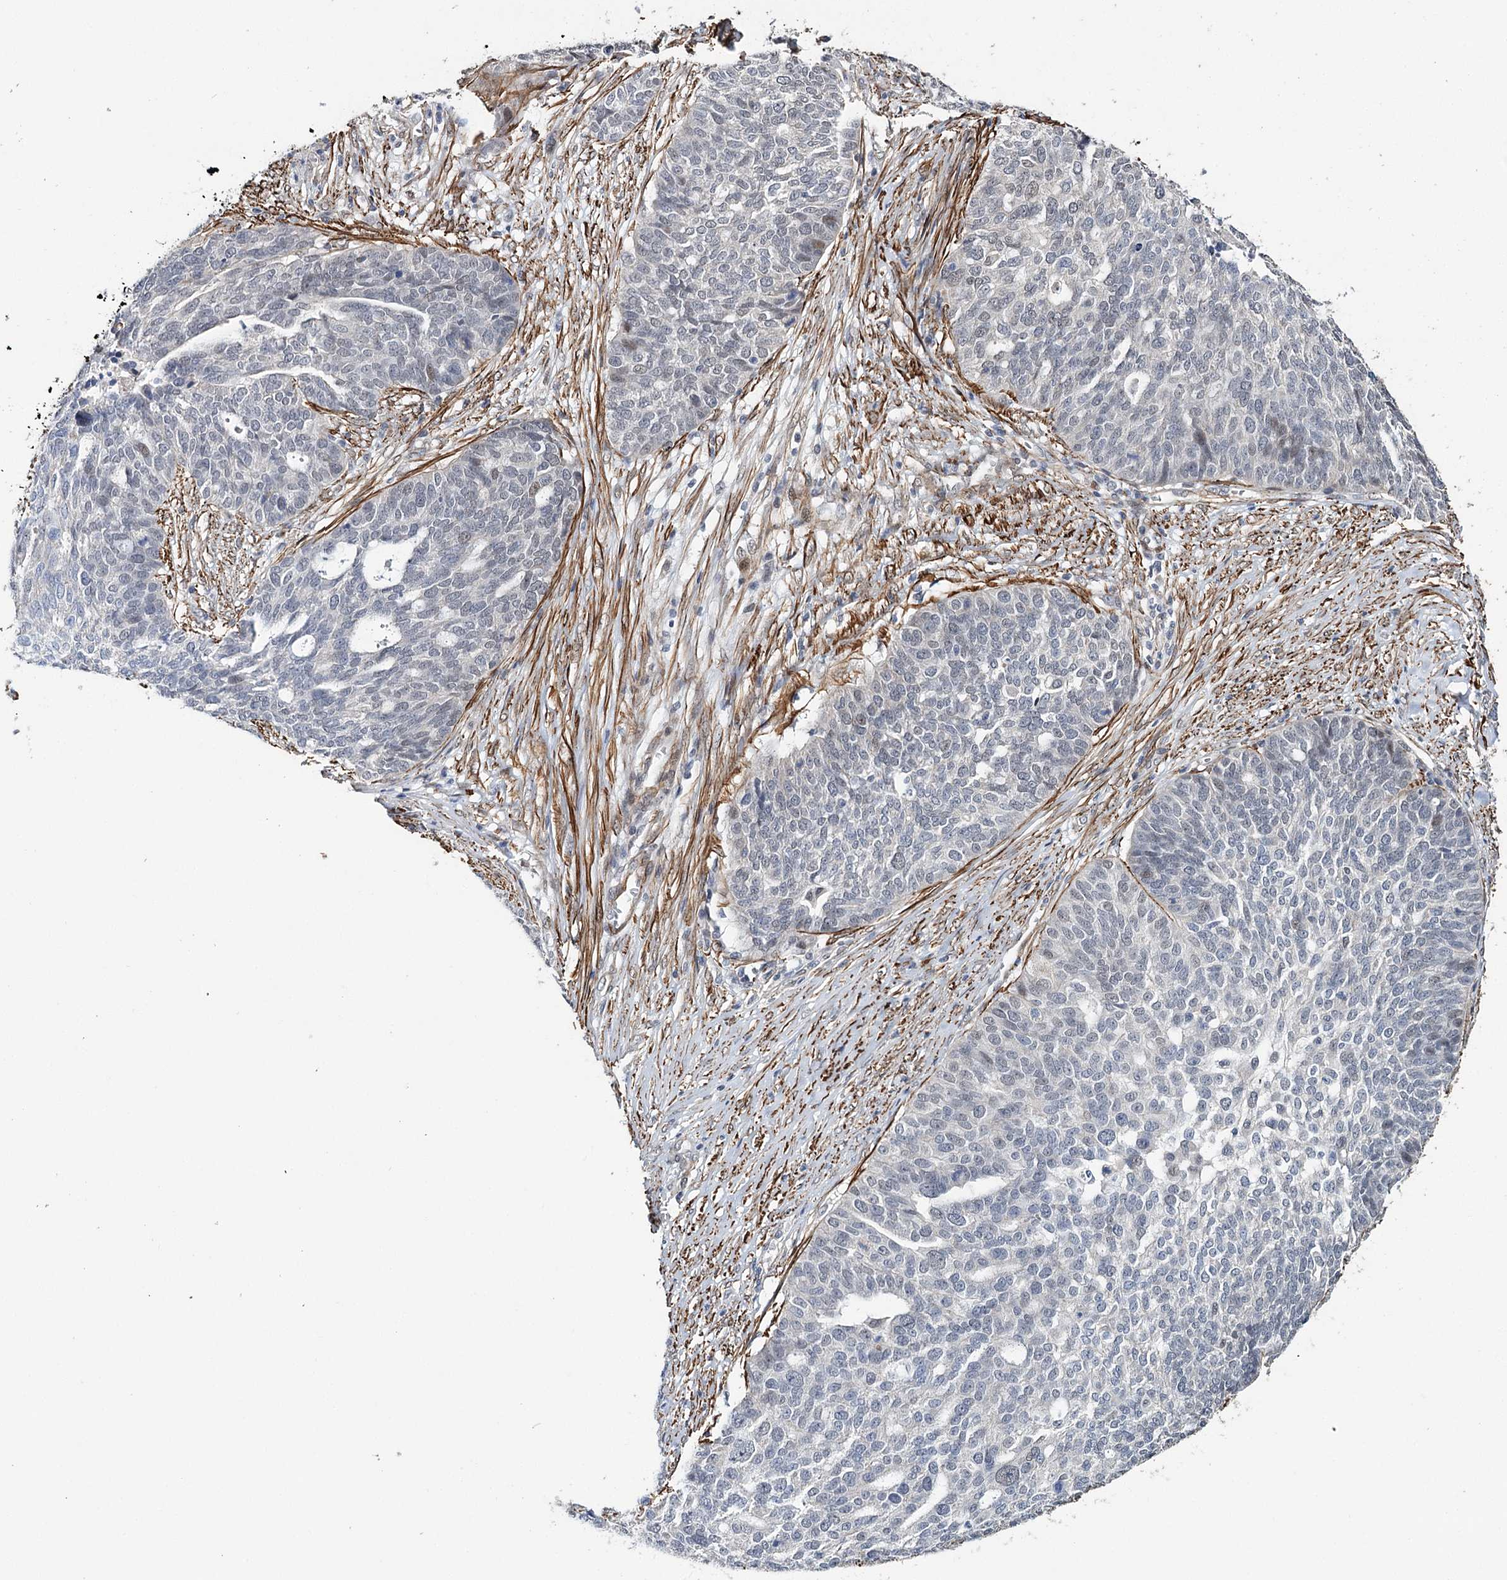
{"staining": {"intensity": "negative", "quantity": "none", "location": "none"}, "tissue": "ovarian cancer", "cell_type": "Tumor cells", "image_type": "cancer", "snomed": [{"axis": "morphology", "description": "Cystadenocarcinoma, serous, NOS"}, {"axis": "topography", "description": "Ovary"}], "caption": "Tumor cells show no significant protein positivity in ovarian serous cystadenocarcinoma.", "gene": "CFAP46", "patient": {"sex": "female", "age": 59}}